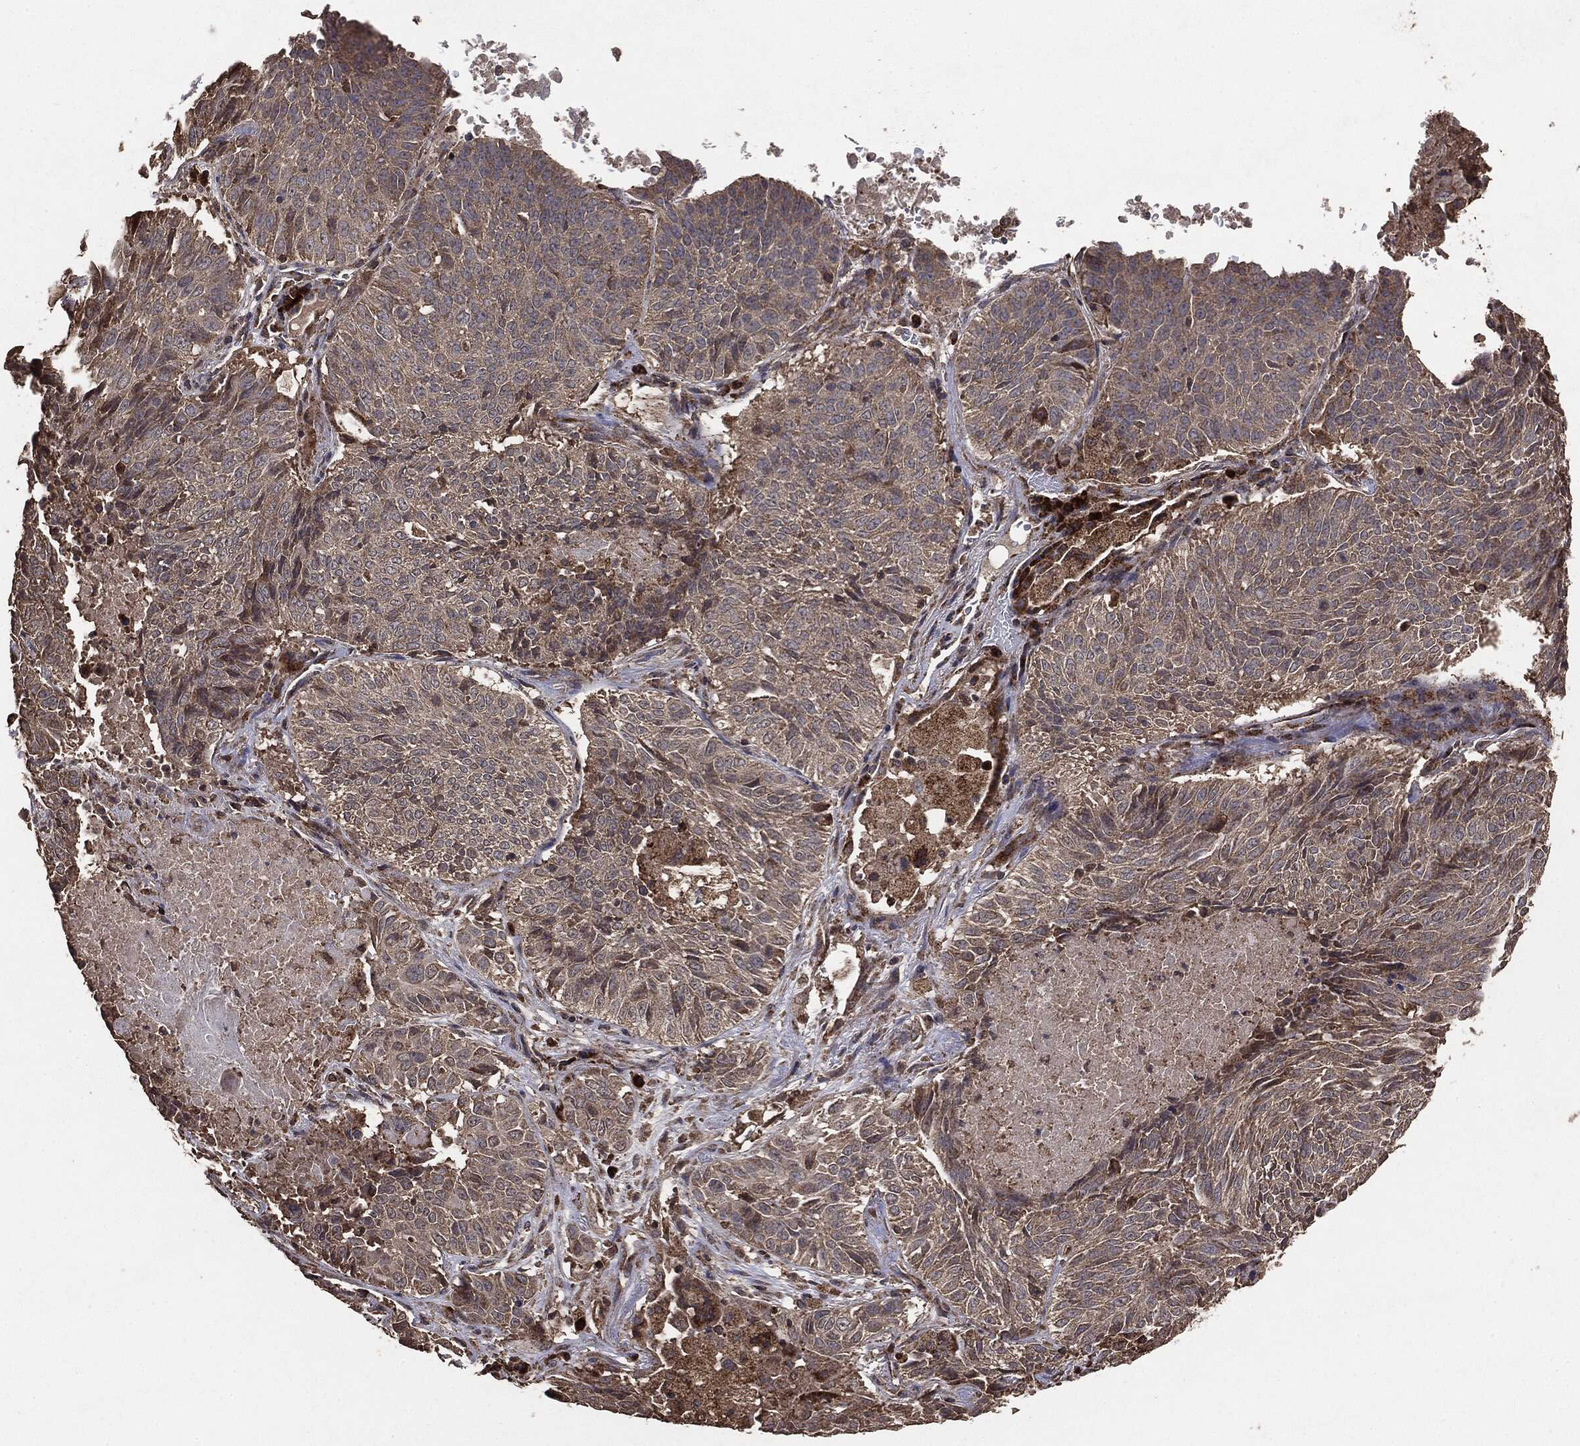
{"staining": {"intensity": "weak", "quantity": ">75%", "location": "cytoplasmic/membranous"}, "tissue": "lung cancer", "cell_type": "Tumor cells", "image_type": "cancer", "snomed": [{"axis": "morphology", "description": "Squamous cell carcinoma, NOS"}, {"axis": "topography", "description": "Lung"}], "caption": "An image showing weak cytoplasmic/membranous expression in approximately >75% of tumor cells in squamous cell carcinoma (lung), as visualized by brown immunohistochemical staining.", "gene": "MTOR", "patient": {"sex": "male", "age": 64}}